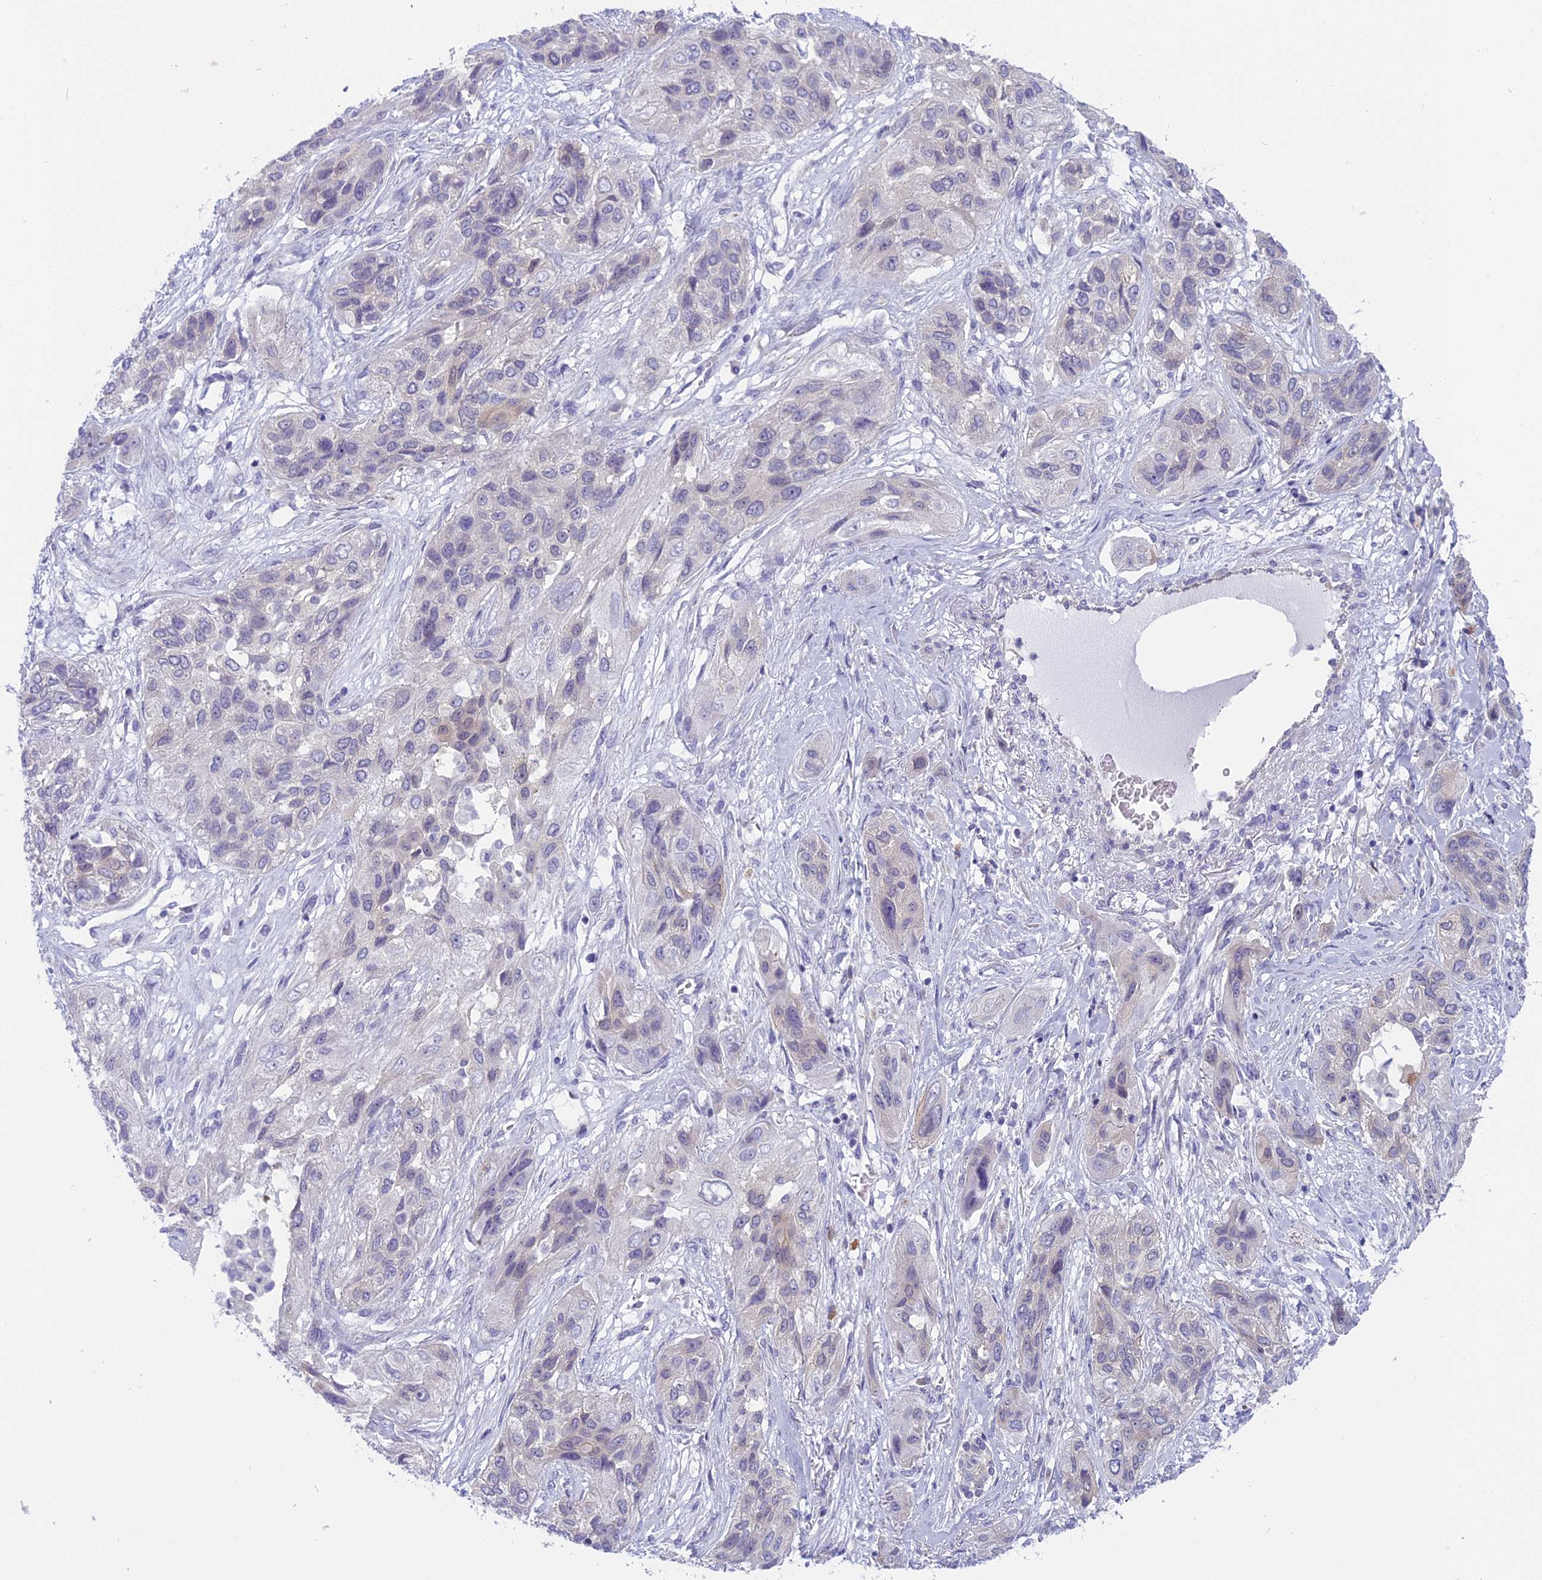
{"staining": {"intensity": "negative", "quantity": "none", "location": "none"}, "tissue": "lung cancer", "cell_type": "Tumor cells", "image_type": "cancer", "snomed": [{"axis": "morphology", "description": "Squamous cell carcinoma, NOS"}, {"axis": "topography", "description": "Lung"}], "caption": "Micrograph shows no significant protein positivity in tumor cells of lung squamous cell carcinoma.", "gene": "ARHGEF37", "patient": {"sex": "female", "age": 70}}